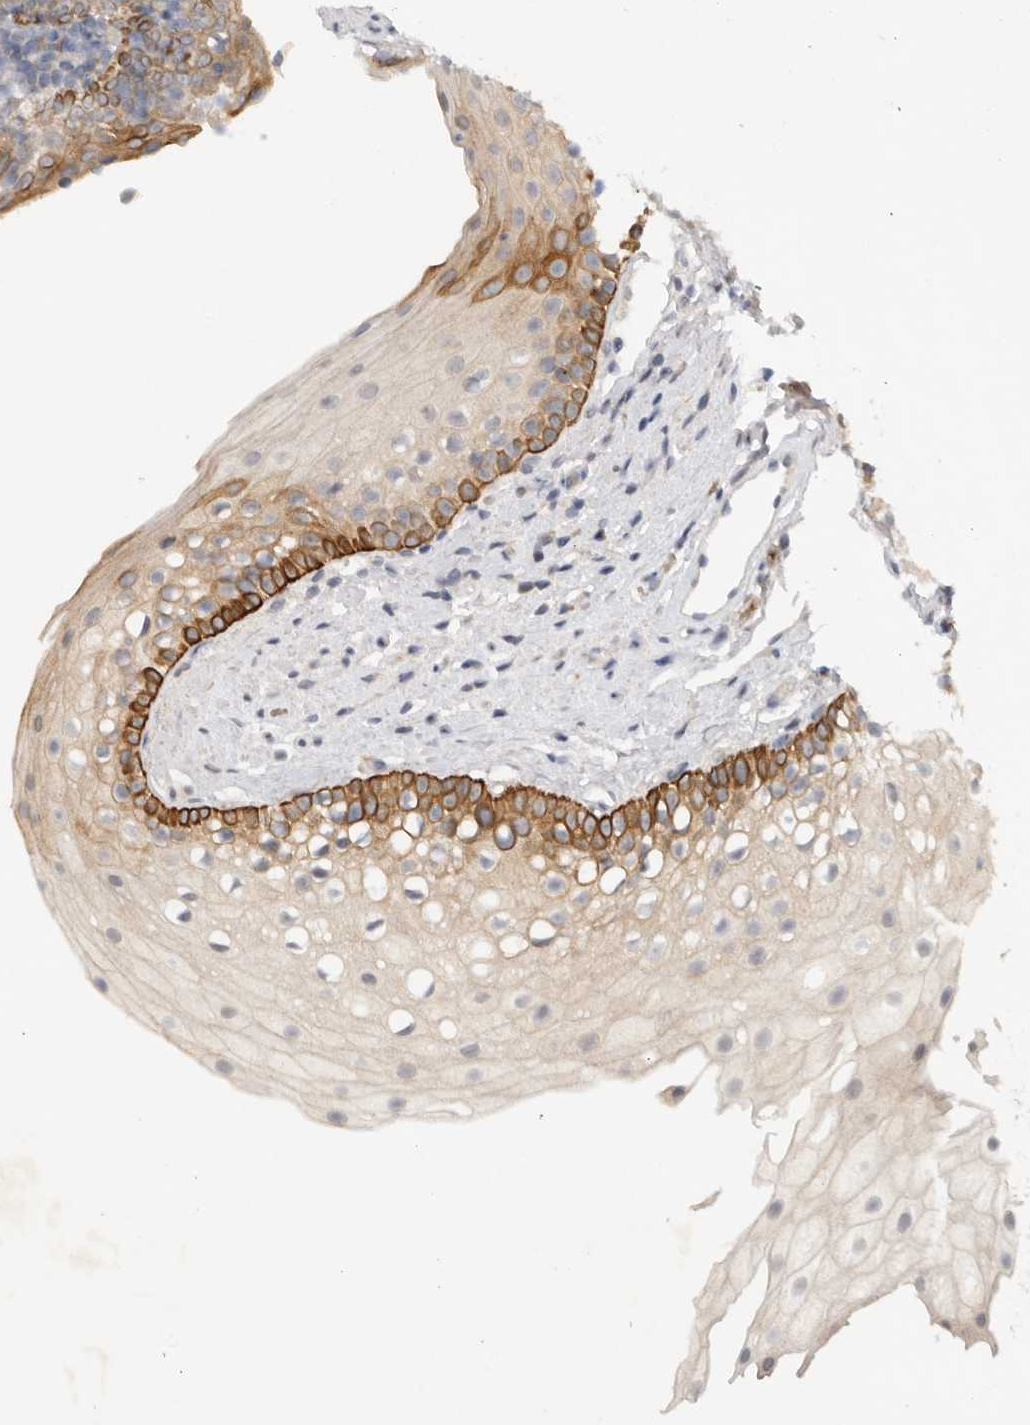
{"staining": {"intensity": "strong", "quantity": ">75%", "location": "cytoplasmic/membranous"}, "tissue": "oral mucosa", "cell_type": "Squamous epithelial cells", "image_type": "normal", "snomed": [{"axis": "morphology", "description": "Normal tissue, NOS"}, {"axis": "topography", "description": "Oral tissue"}], "caption": "Immunohistochemical staining of normal human oral mucosa demonstrates >75% levels of strong cytoplasmic/membranous protein expression in about >75% of squamous epithelial cells. Using DAB (brown) and hematoxylin (blue) stains, captured at high magnification using brightfield microscopy.", "gene": "PTPDC1", "patient": {"sex": "male", "age": 28}}